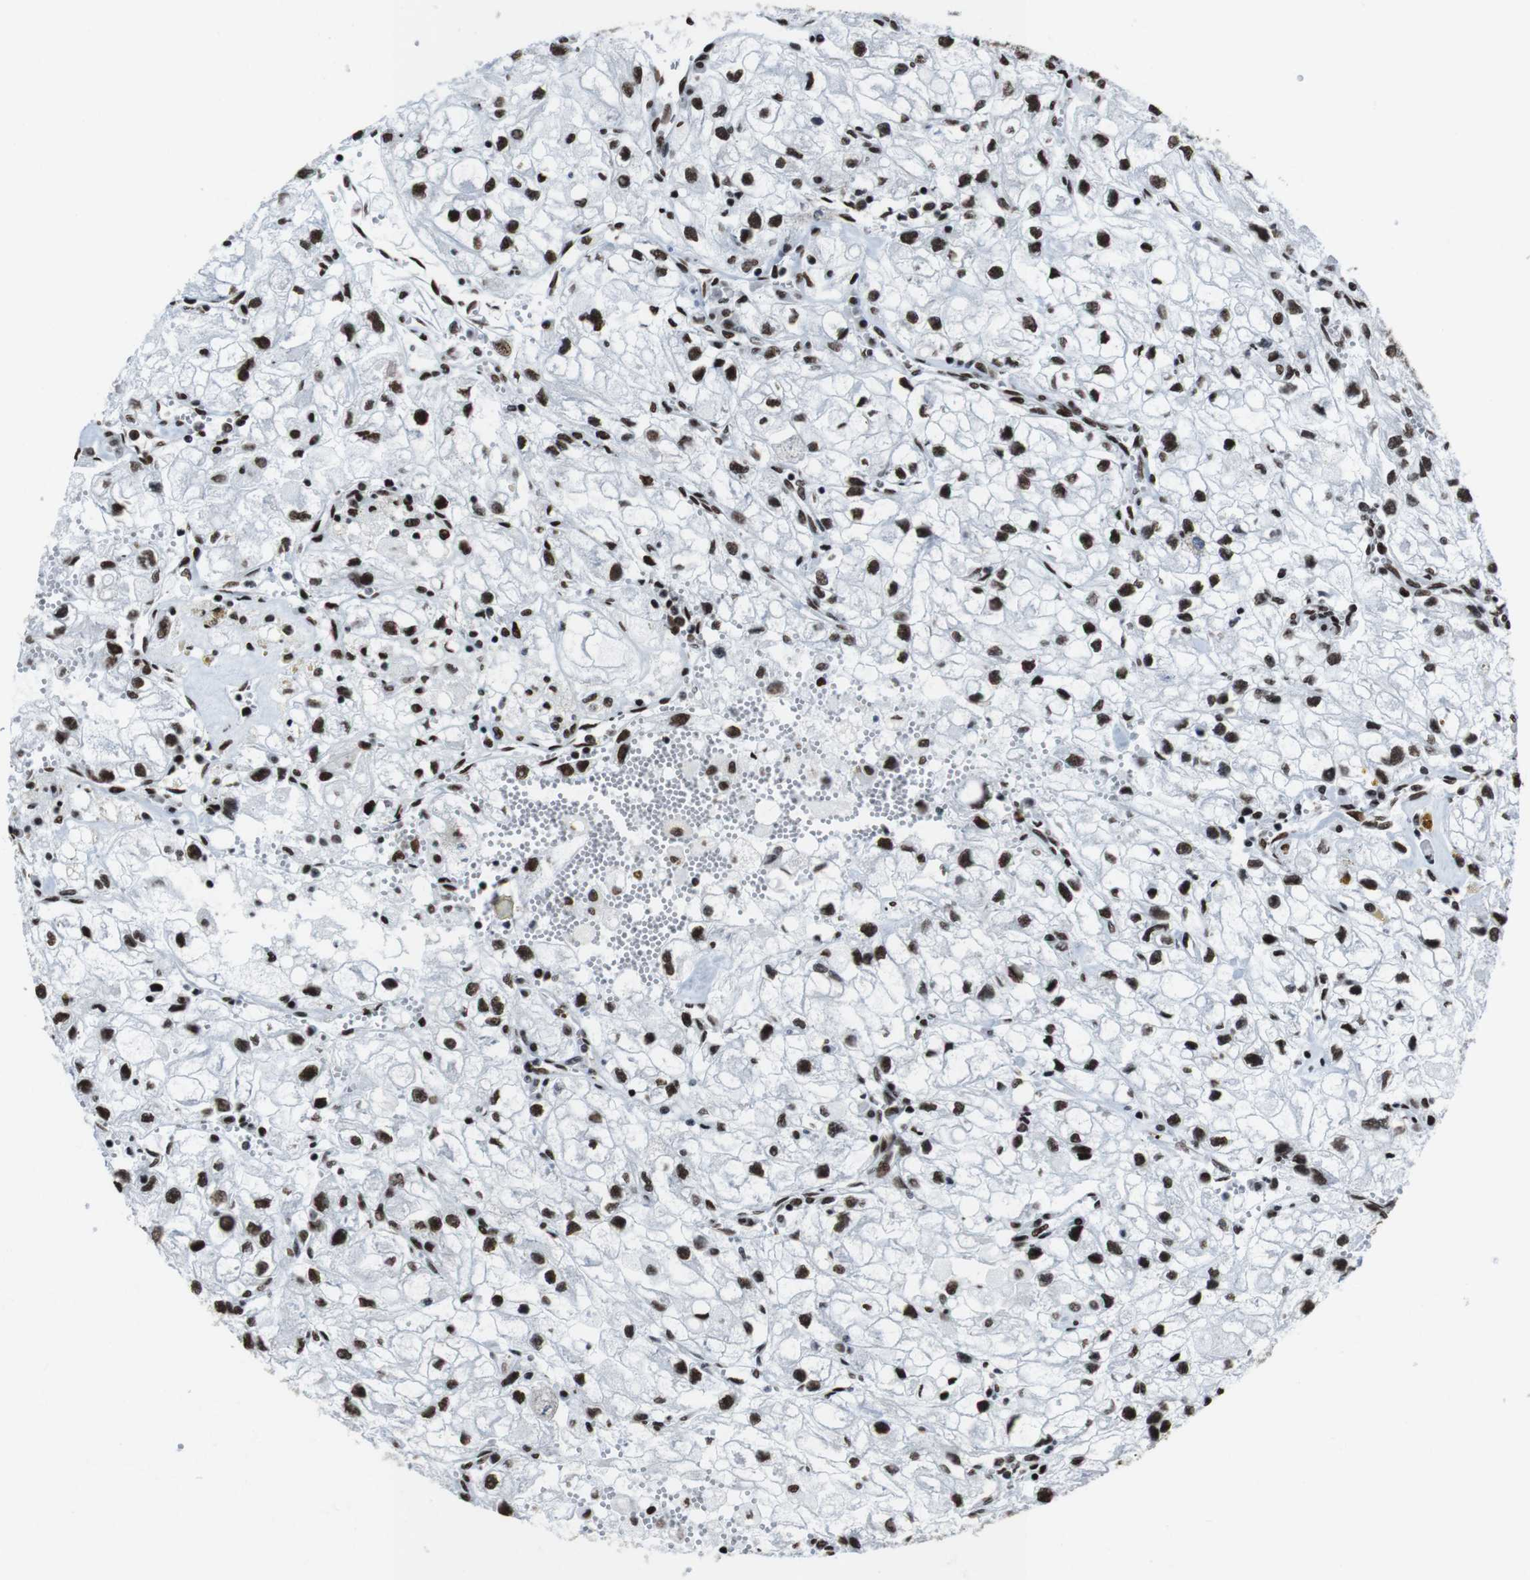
{"staining": {"intensity": "strong", "quantity": ">75%", "location": "nuclear"}, "tissue": "renal cancer", "cell_type": "Tumor cells", "image_type": "cancer", "snomed": [{"axis": "morphology", "description": "Adenocarcinoma, NOS"}, {"axis": "topography", "description": "Kidney"}], "caption": "Renal cancer tissue shows strong nuclear expression in about >75% of tumor cells, visualized by immunohistochemistry. Immunohistochemistry (ihc) stains the protein of interest in brown and the nuclei are stained blue.", "gene": "ROMO1", "patient": {"sex": "female", "age": 70}}